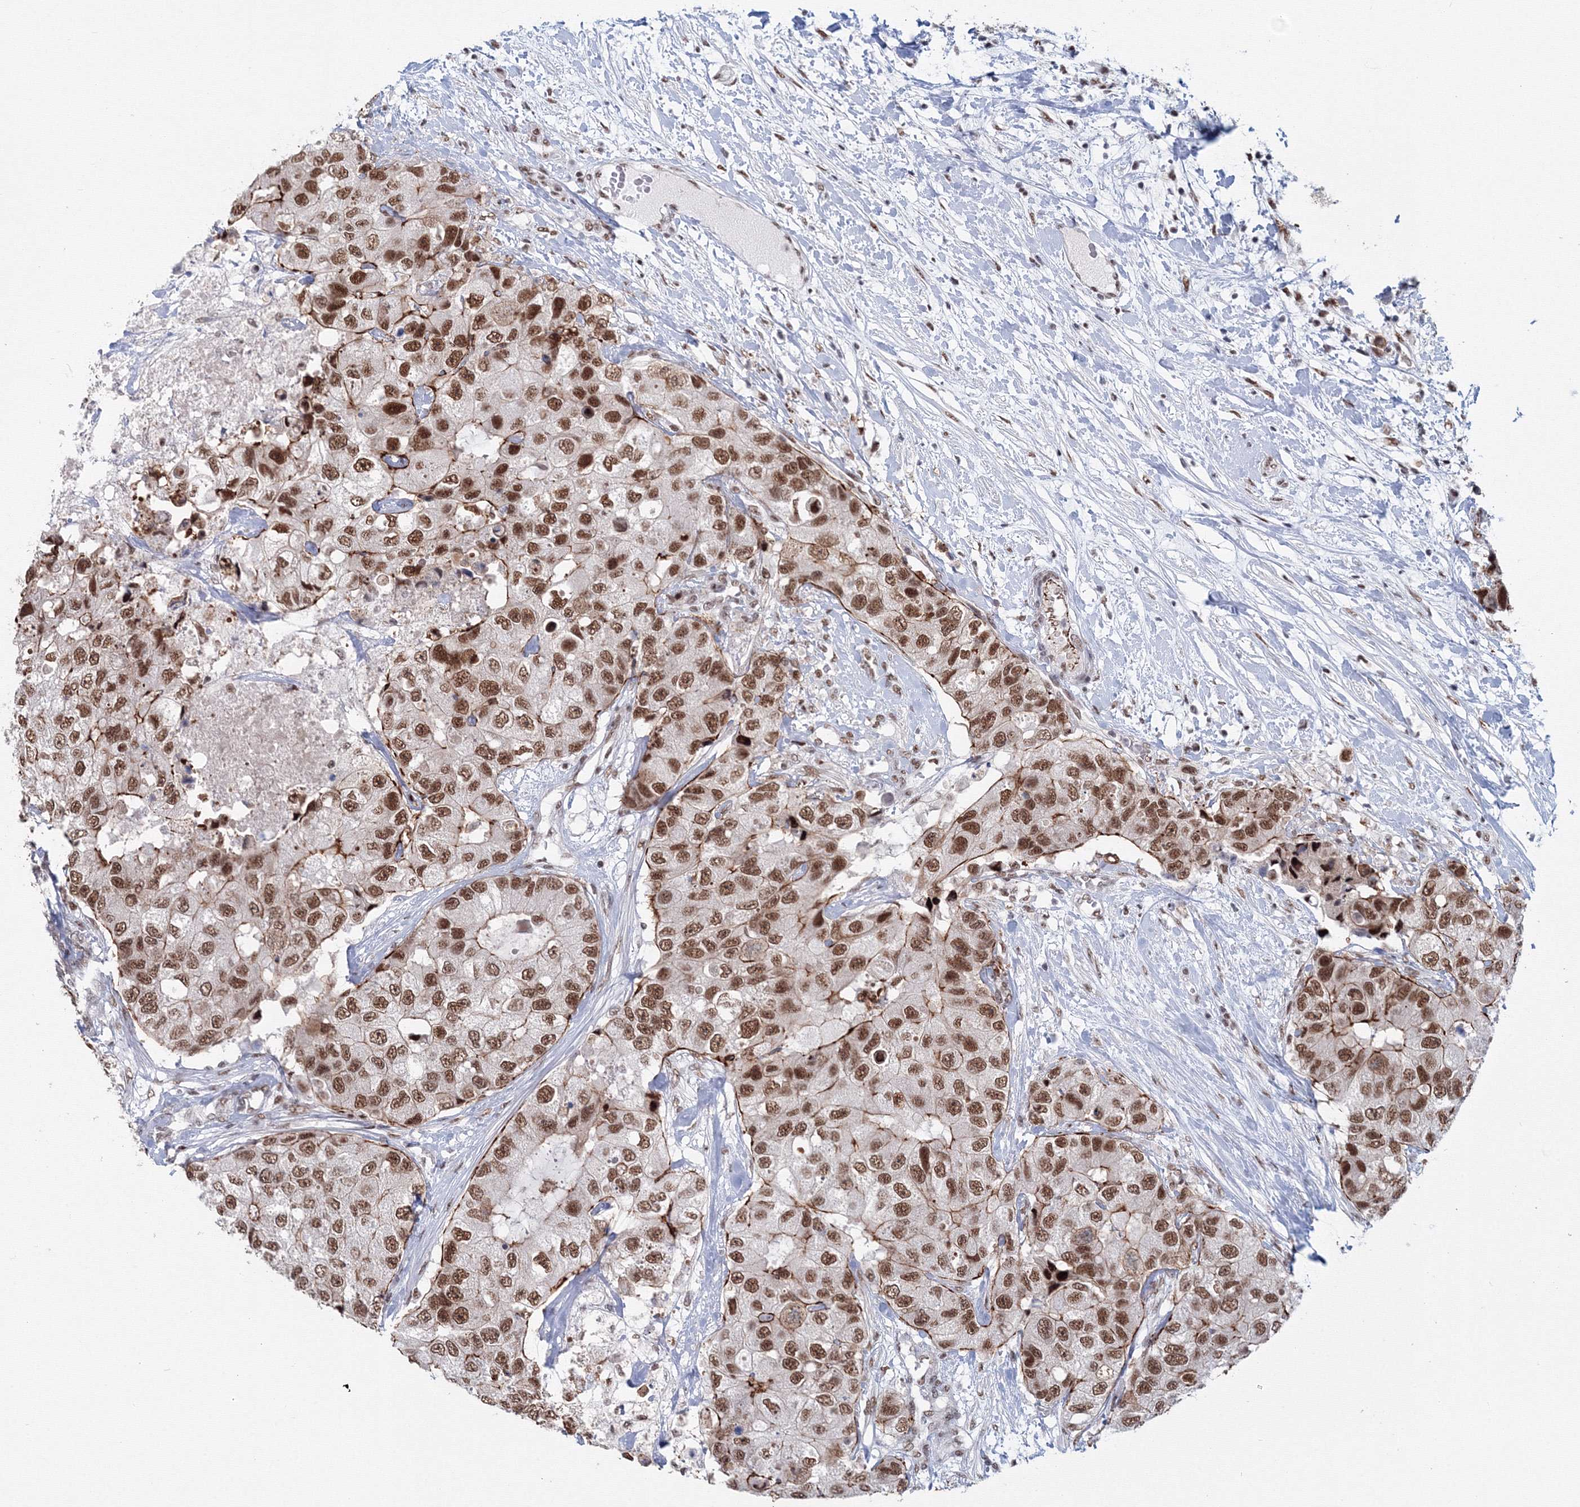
{"staining": {"intensity": "strong", "quantity": ">75%", "location": "nuclear"}, "tissue": "breast cancer", "cell_type": "Tumor cells", "image_type": "cancer", "snomed": [{"axis": "morphology", "description": "Duct carcinoma"}, {"axis": "topography", "description": "Breast"}], "caption": "Protein expression analysis of breast cancer demonstrates strong nuclear positivity in about >75% of tumor cells.", "gene": "SF3B6", "patient": {"sex": "female", "age": 62}}